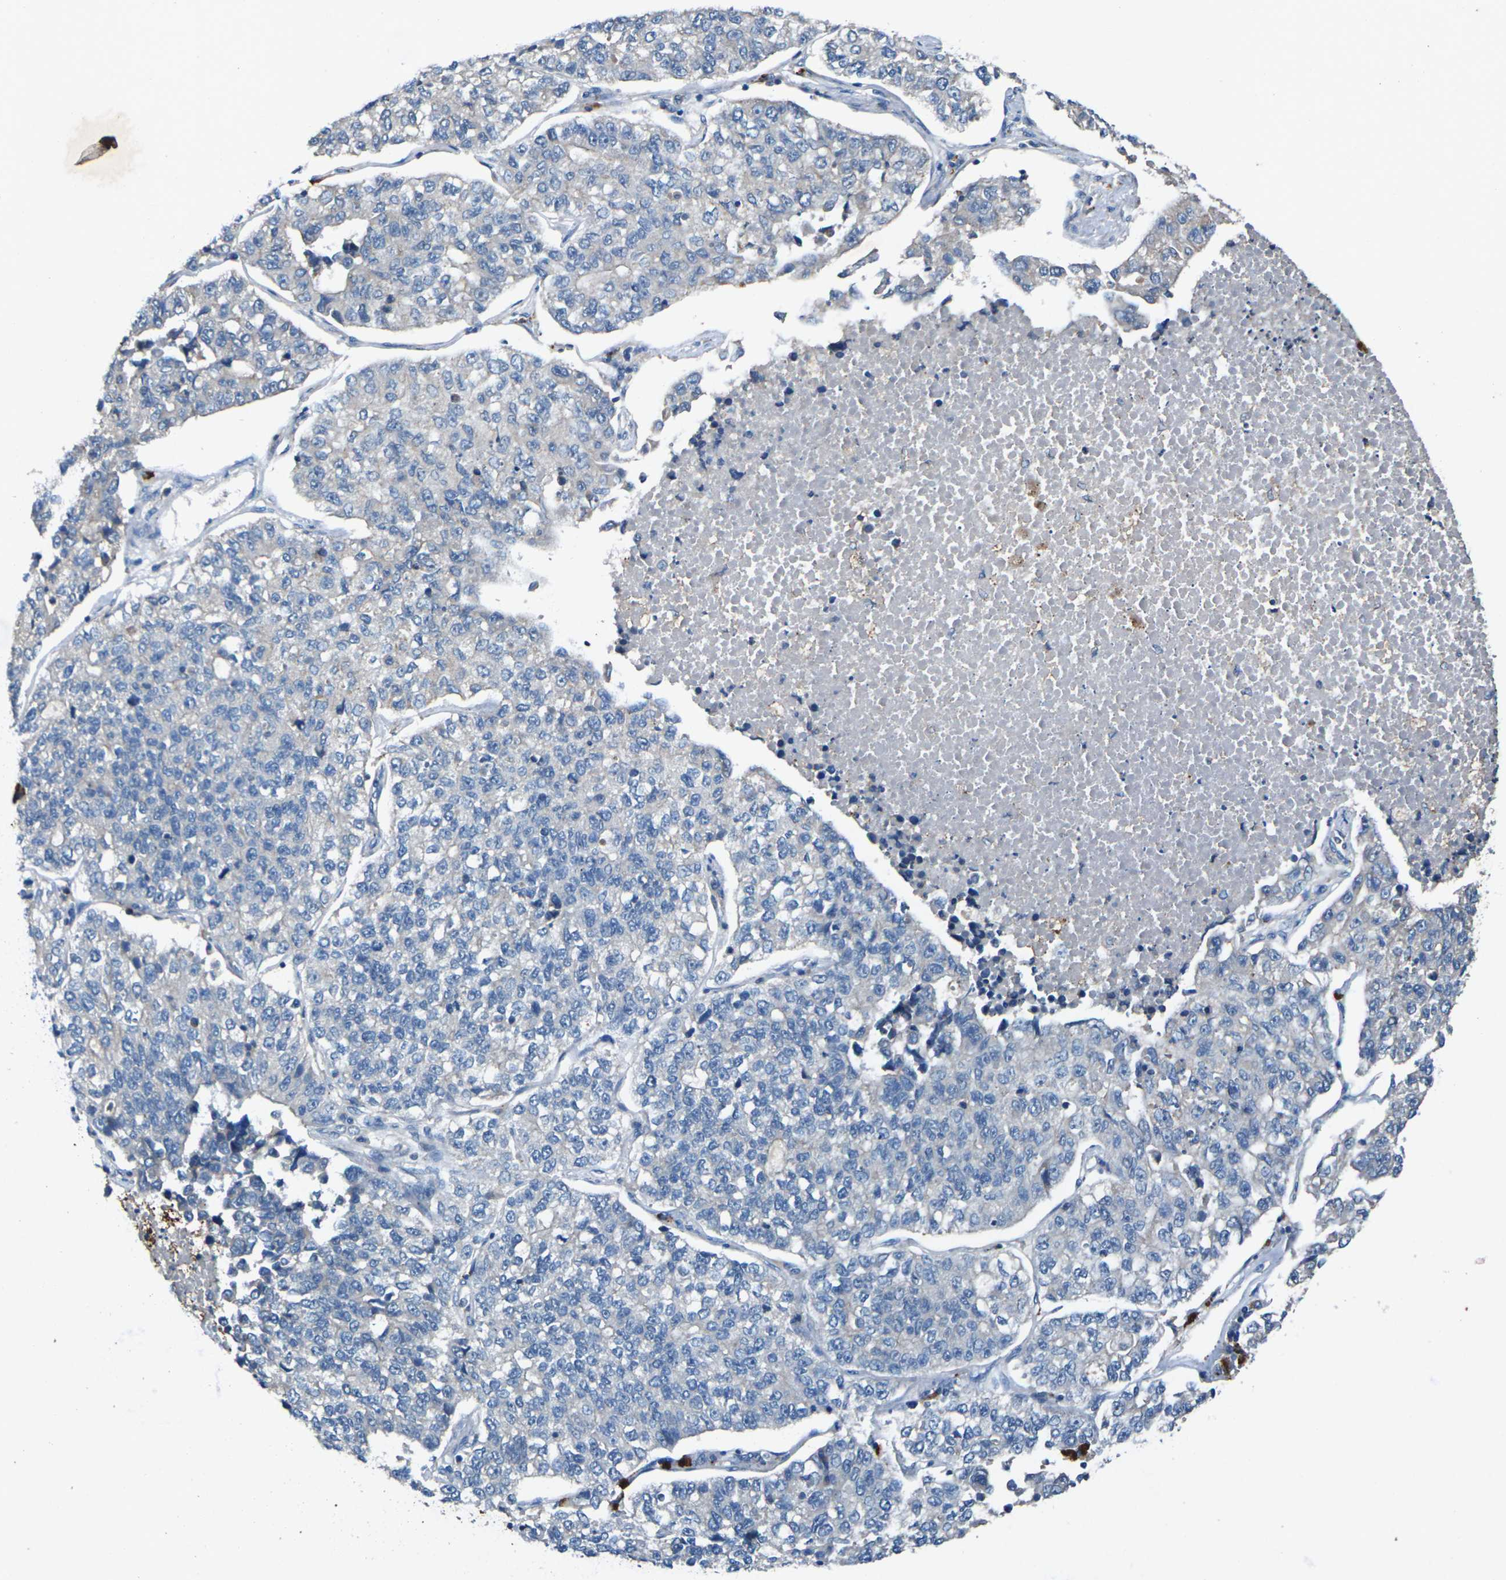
{"staining": {"intensity": "negative", "quantity": "none", "location": "none"}, "tissue": "lung cancer", "cell_type": "Tumor cells", "image_type": "cancer", "snomed": [{"axis": "morphology", "description": "Adenocarcinoma, NOS"}, {"axis": "topography", "description": "Lung"}], "caption": "Immunohistochemical staining of lung cancer shows no significant expression in tumor cells. (Immunohistochemistry (ihc), brightfield microscopy, high magnification).", "gene": "SIGLEC14", "patient": {"sex": "male", "age": 49}}